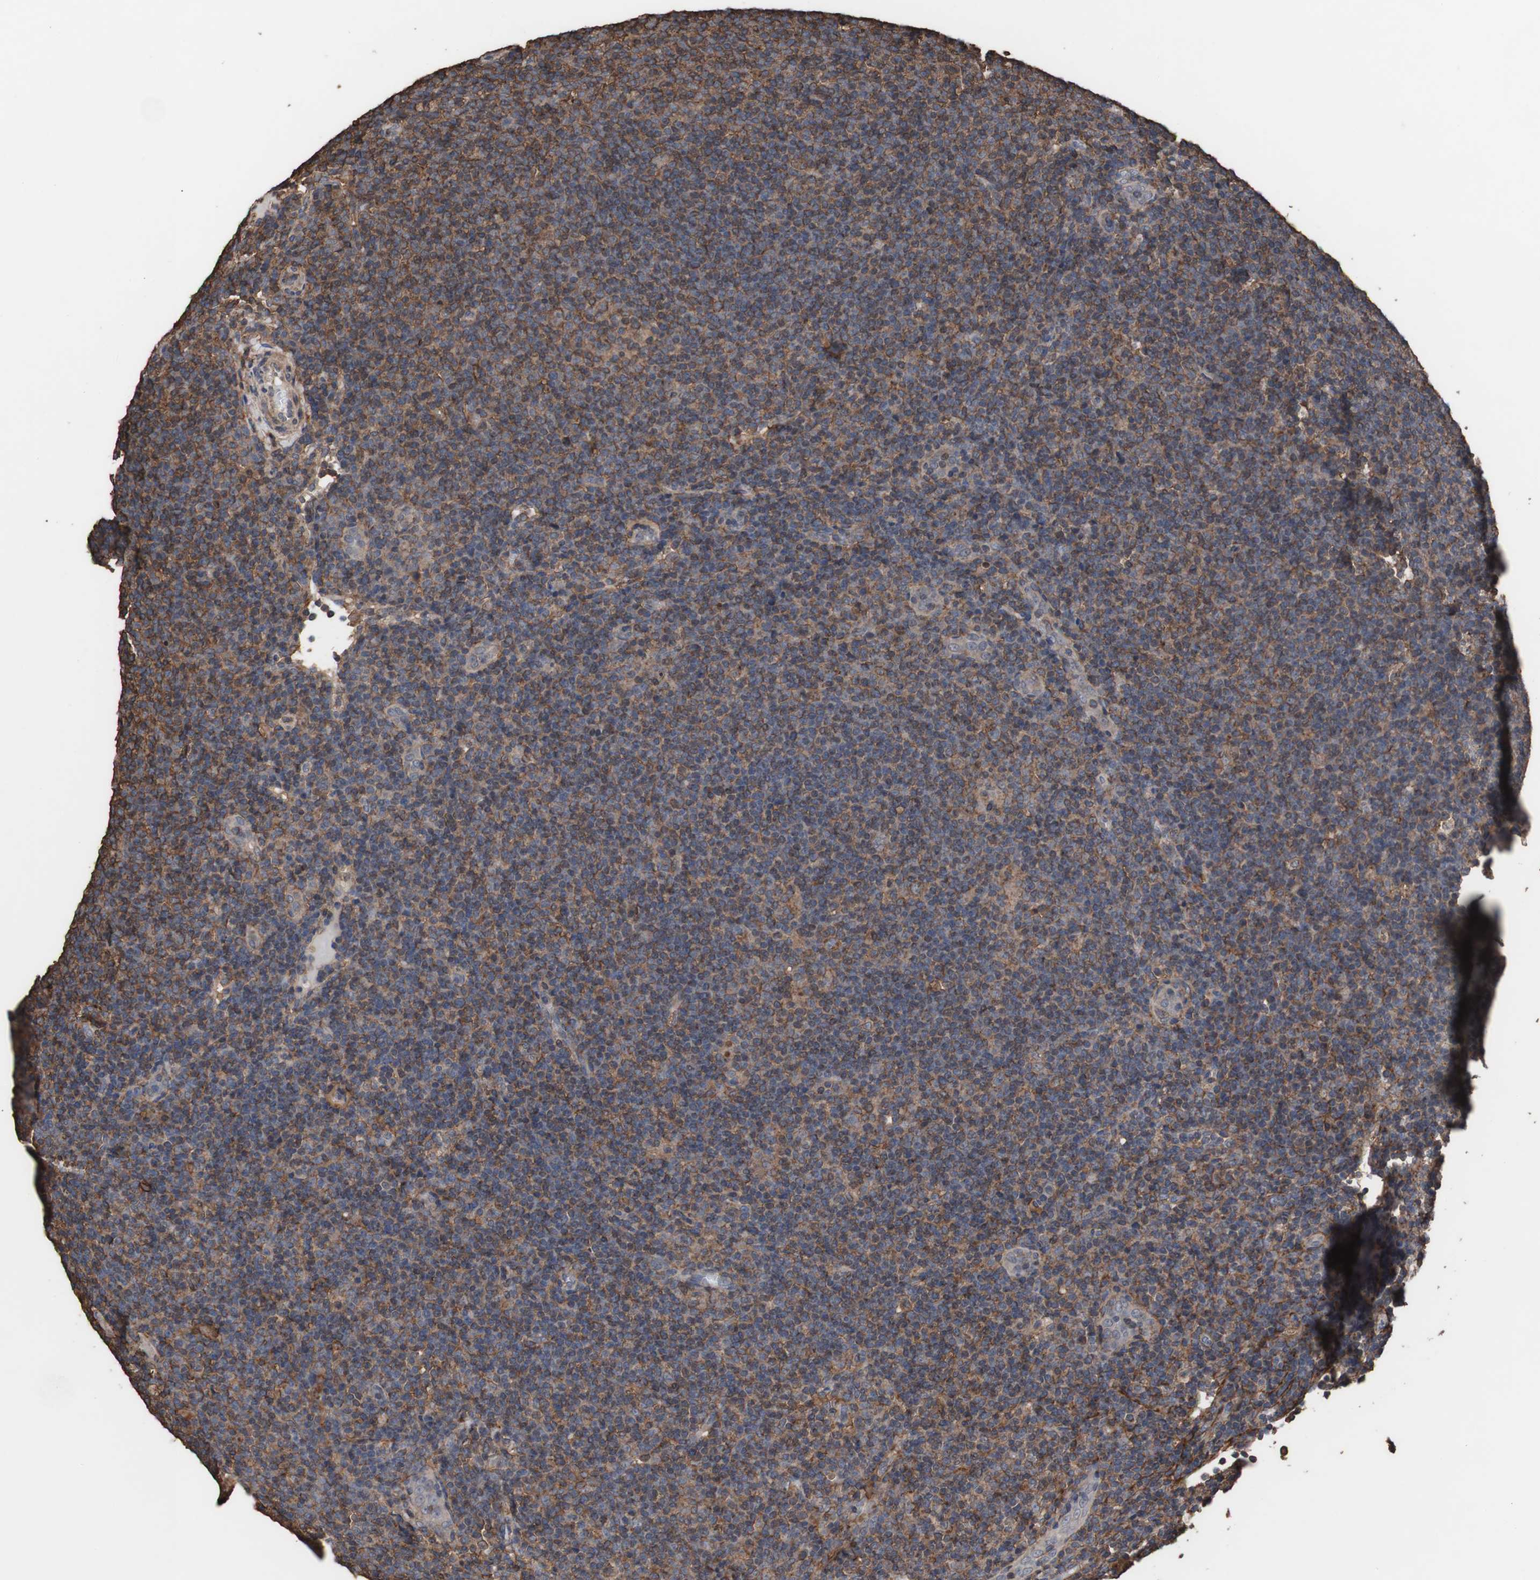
{"staining": {"intensity": "moderate", "quantity": "<25%", "location": "cytoplasmic/membranous"}, "tissue": "lymphoma", "cell_type": "Tumor cells", "image_type": "cancer", "snomed": [{"axis": "morphology", "description": "Hodgkin's disease, NOS"}, {"axis": "topography", "description": "Lymph node"}], "caption": "Hodgkin's disease stained with immunohistochemistry (IHC) demonstrates moderate cytoplasmic/membranous staining in about <25% of tumor cells. The protein is shown in brown color, while the nuclei are stained blue.", "gene": "COL6A2", "patient": {"sex": "female", "age": 57}}